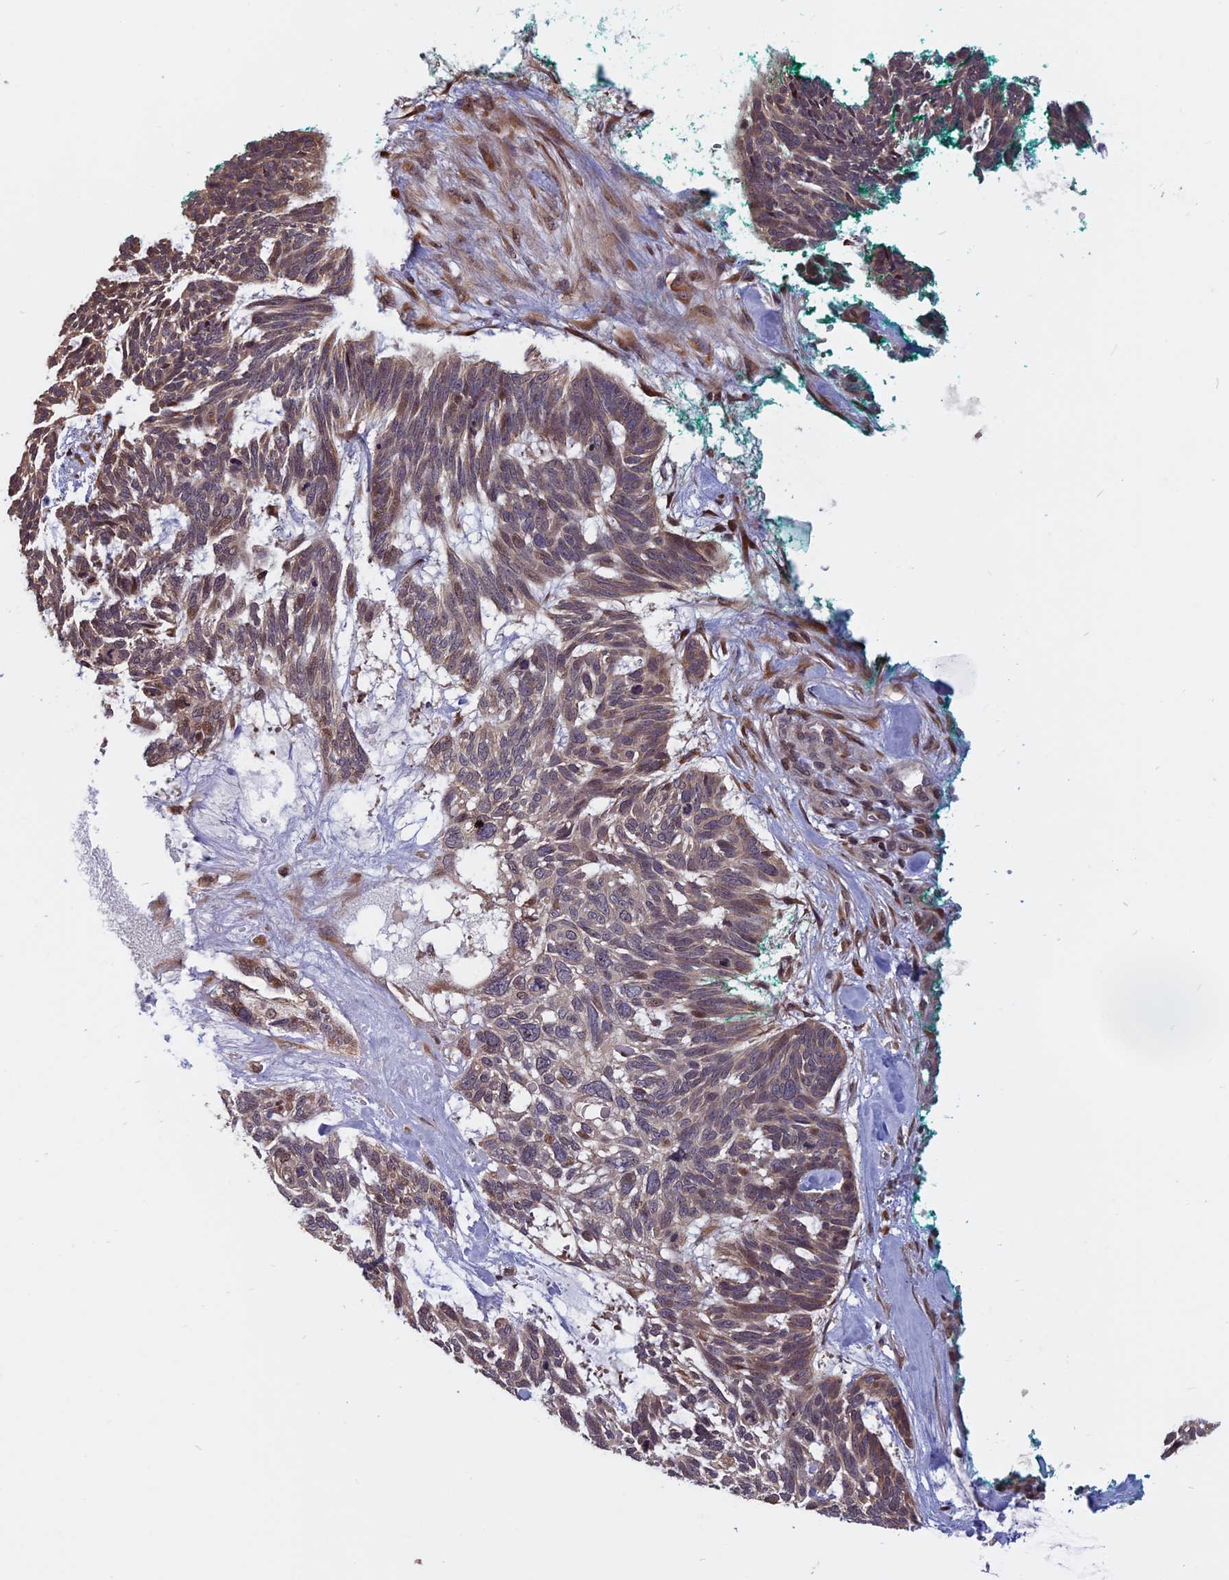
{"staining": {"intensity": "weak", "quantity": ">75%", "location": "cytoplasmic/membranous,nuclear"}, "tissue": "skin cancer", "cell_type": "Tumor cells", "image_type": "cancer", "snomed": [{"axis": "morphology", "description": "Basal cell carcinoma"}, {"axis": "topography", "description": "Skin"}], "caption": "Brown immunohistochemical staining in skin cancer reveals weak cytoplasmic/membranous and nuclear positivity in about >75% of tumor cells.", "gene": "CCDC113", "patient": {"sex": "male", "age": 88}}